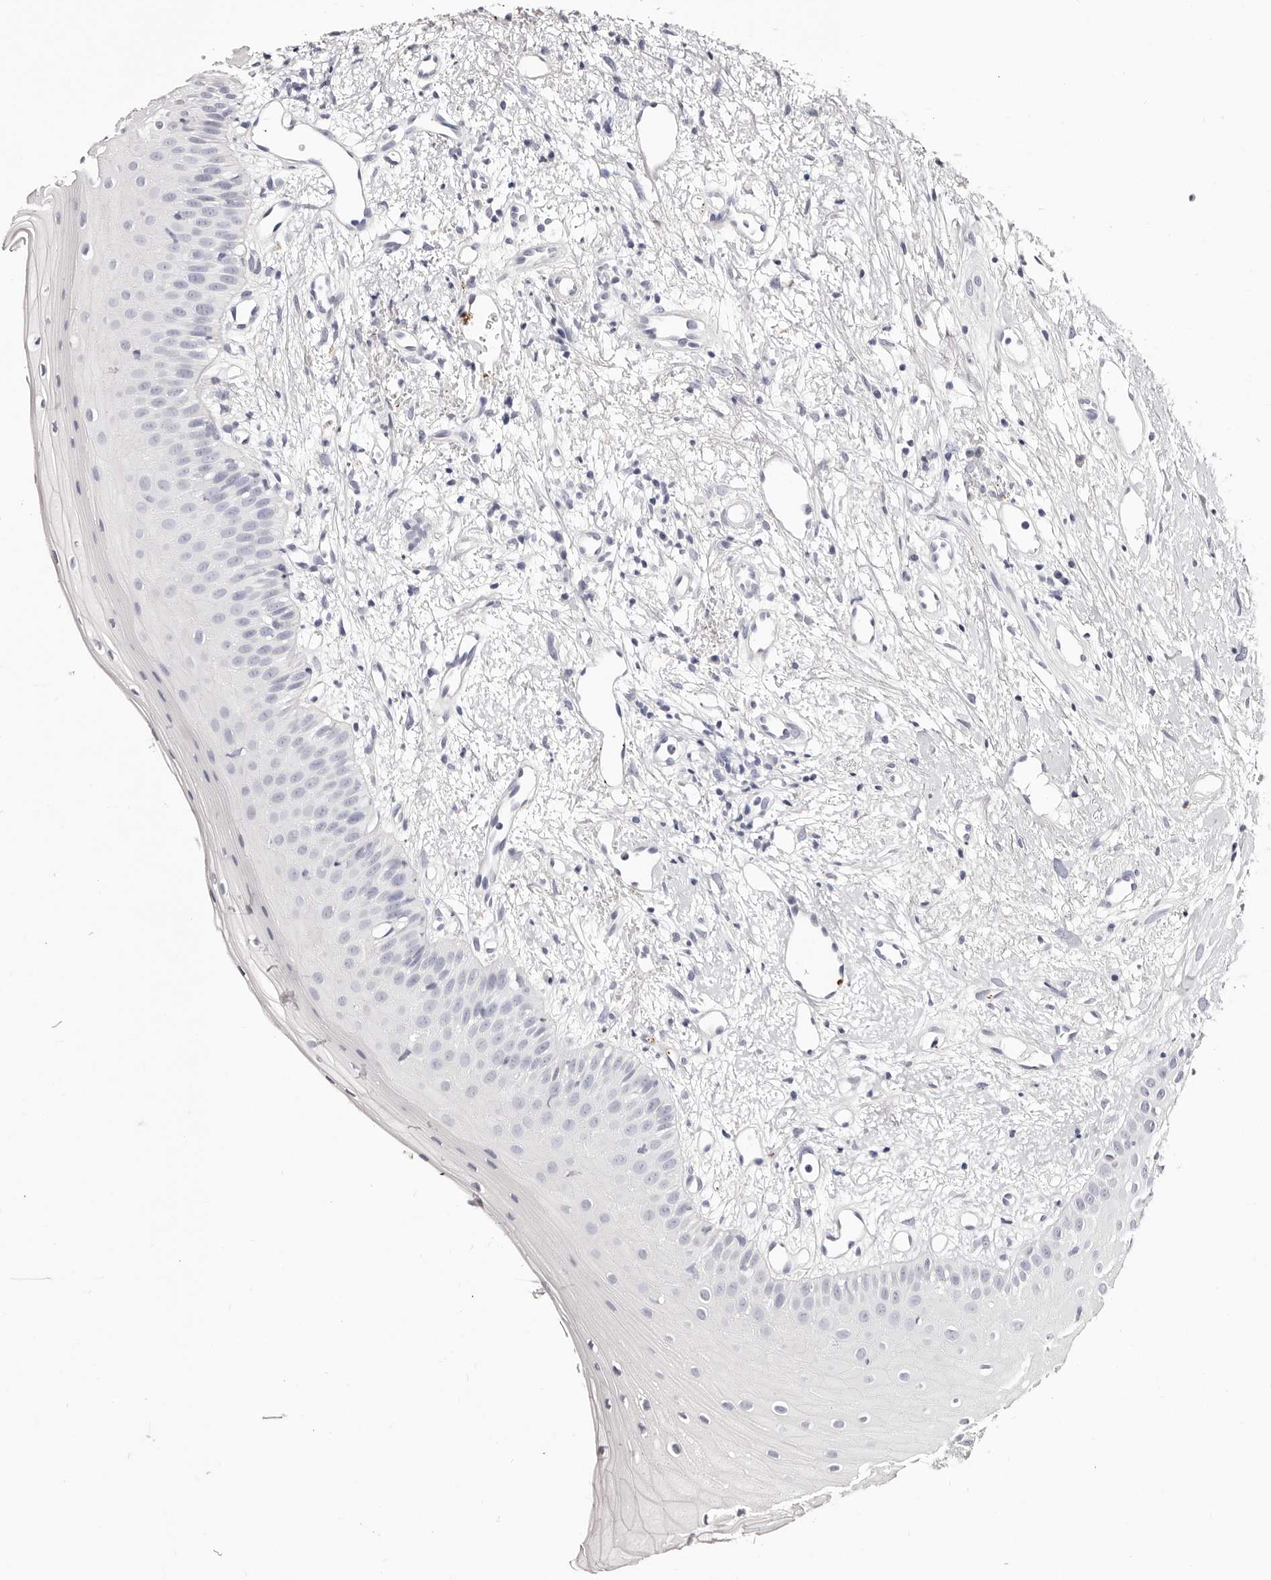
{"staining": {"intensity": "negative", "quantity": "none", "location": "none"}, "tissue": "oral mucosa", "cell_type": "Squamous epithelial cells", "image_type": "normal", "snomed": [{"axis": "morphology", "description": "Normal tissue, NOS"}, {"axis": "topography", "description": "Oral tissue"}], "caption": "The histopathology image reveals no significant positivity in squamous epithelial cells of oral mucosa. (DAB (3,3'-diaminobenzidine) immunohistochemistry with hematoxylin counter stain).", "gene": "PF4", "patient": {"sex": "female", "age": 63}}